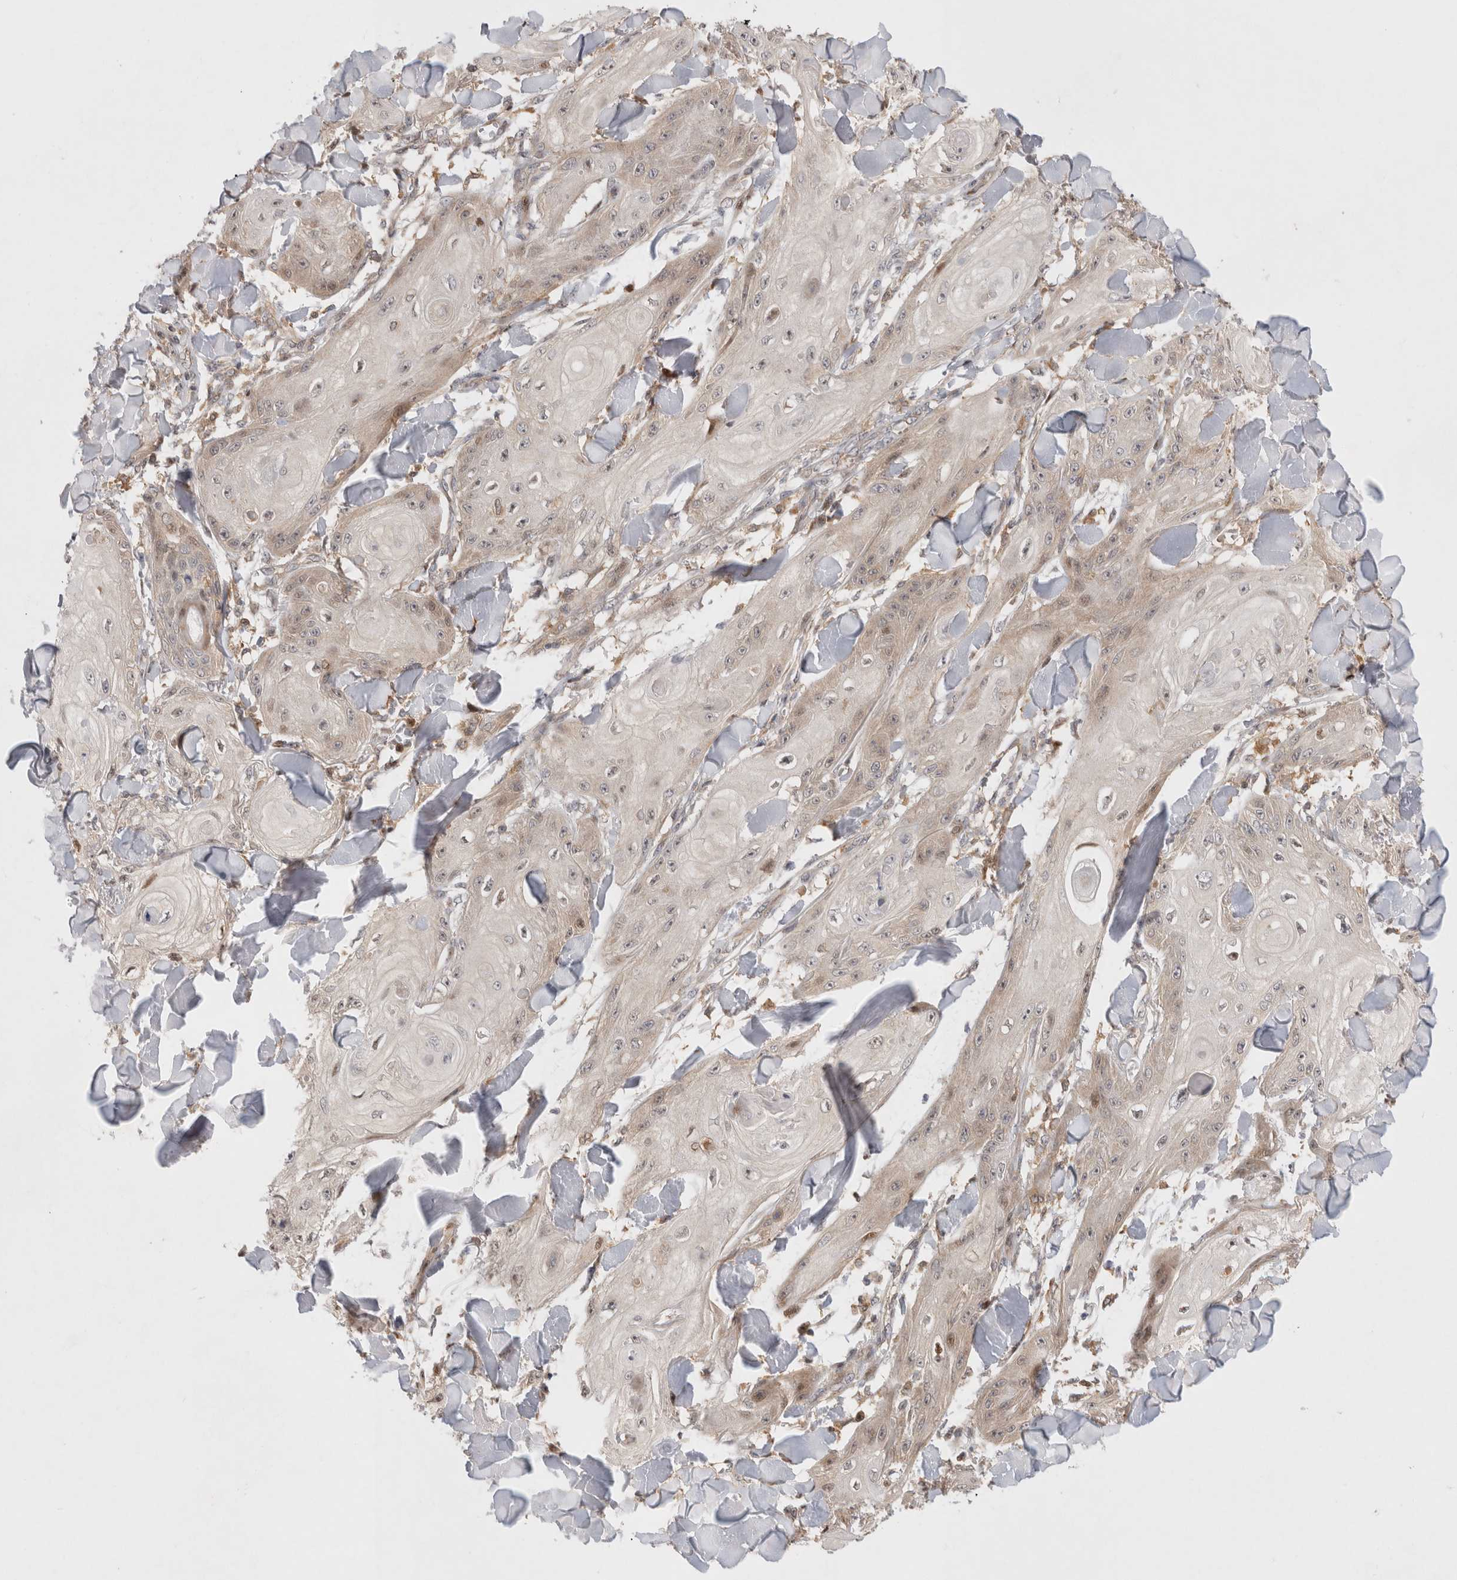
{"staining": {"intensity": "weak", "quantity": "<25%", "location": "cytoplasmic/membranous"}, "tissue": "skin cancer", "cell_type": "Tumor cells", "image_type": "cancer", "snomed": [{"axis": "morphology", "description": "Squamous cell carcinoma, NOS"}, {"axis": "topography", "description": "Skin"}], "caption": "Immunohistochemical staining of squamous cell carcinoma (skin) exhibits no significant positivity in tumor cells. Nuclei are stained in blue.", "gene": "HTT", "patient": {"sex": "male", "age": 74}}